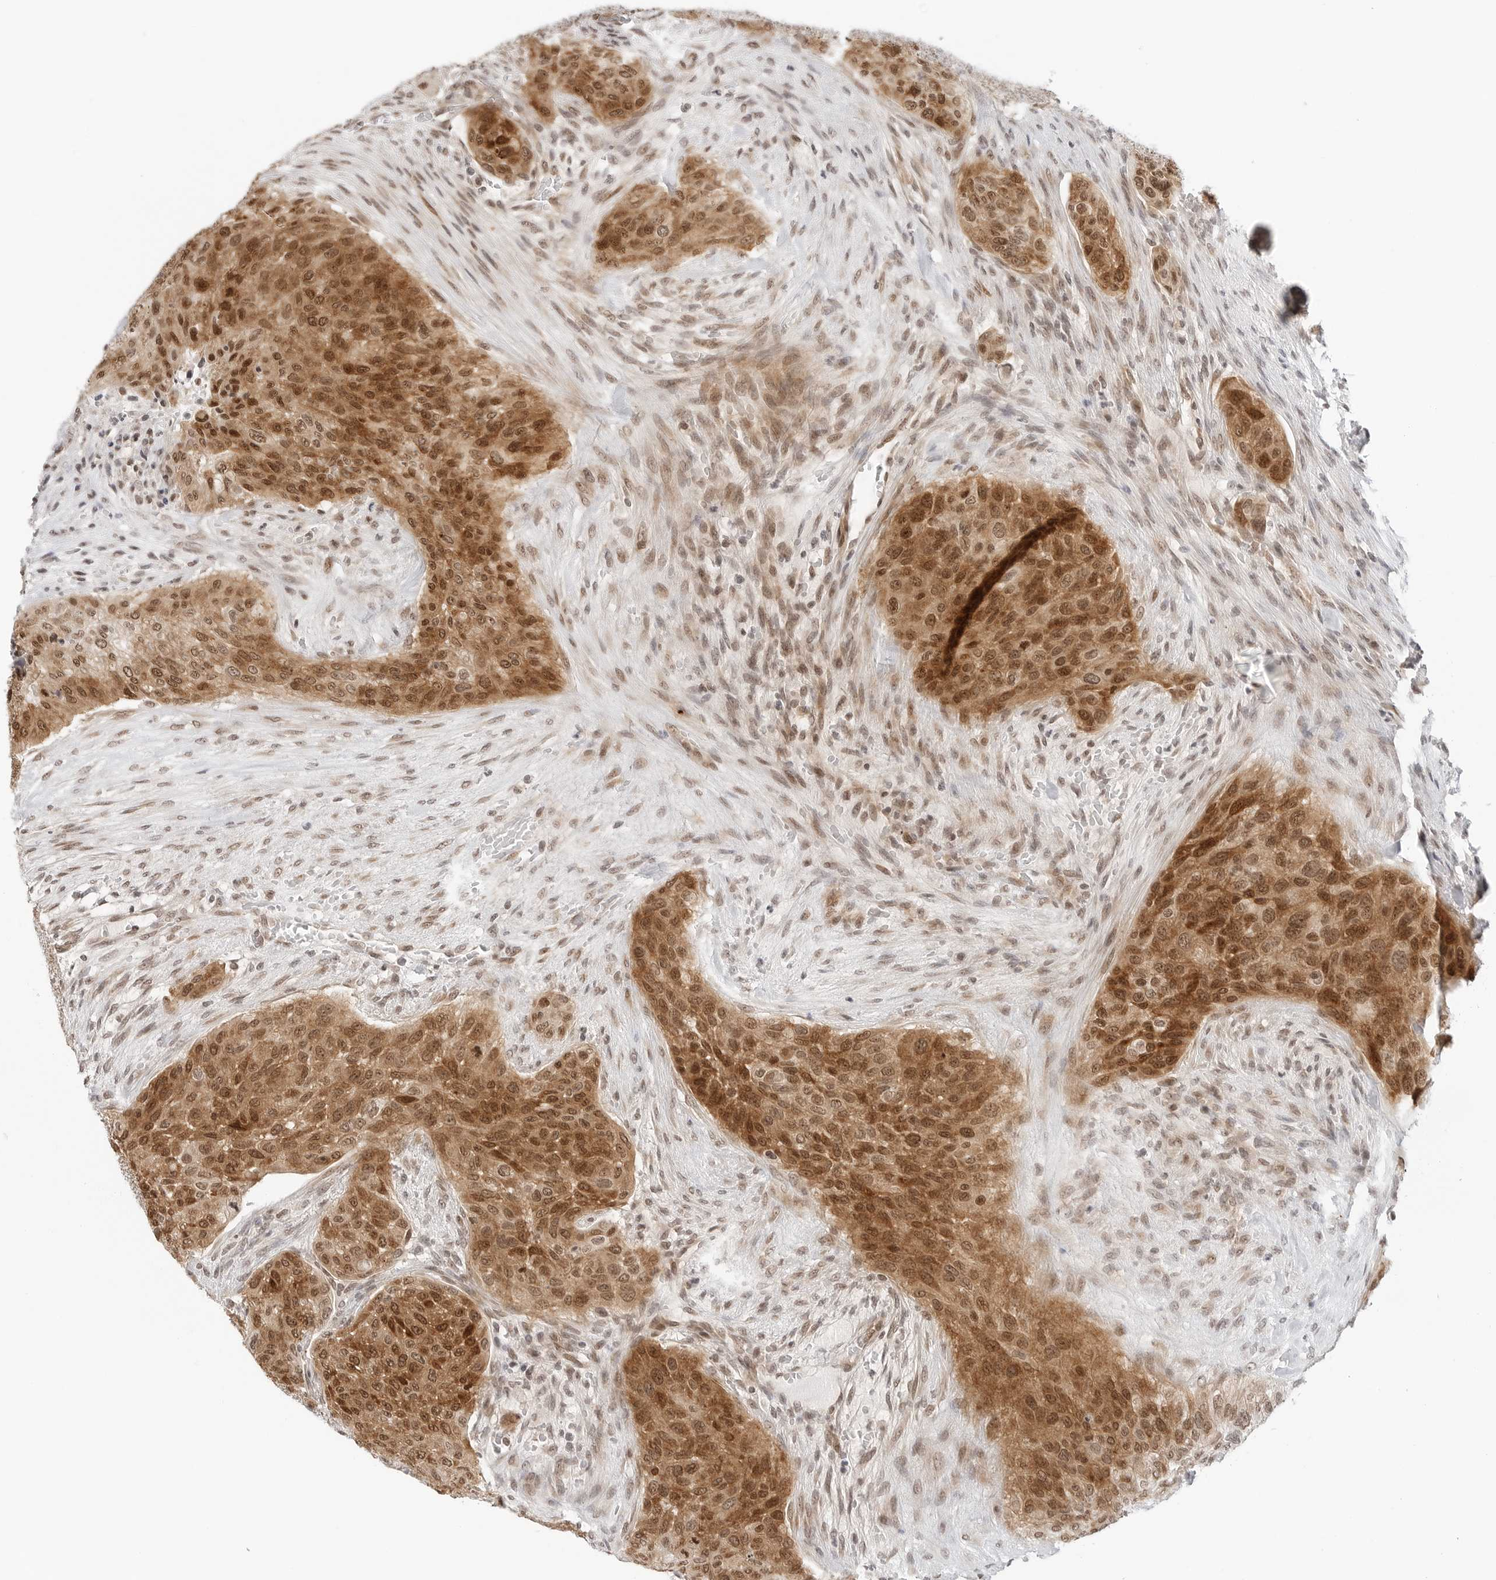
{"staining": {"intensity": "strong", "quantity": ">75%", "location": "cytoplasmic/membranous,nuclear"}, "tissue": "urothelial cancer", "cell_type": "Tumor cells", "image_type": "cancer", "snomed": [{"axis": "morphology", "description": "Urothelial carcinoma, High grade"}, {"axis": "topography", "description": "Urinary bladder"}], "caption": "IHC histopathology image of urothelial cancer stained for a protein (brown), which reveals high levels of strong cytoplasmic/membranous and nuclear expression in about >75% of tumor cells.", "gene": "METAP1", "patient": {"sex": "male", "age": 35}}